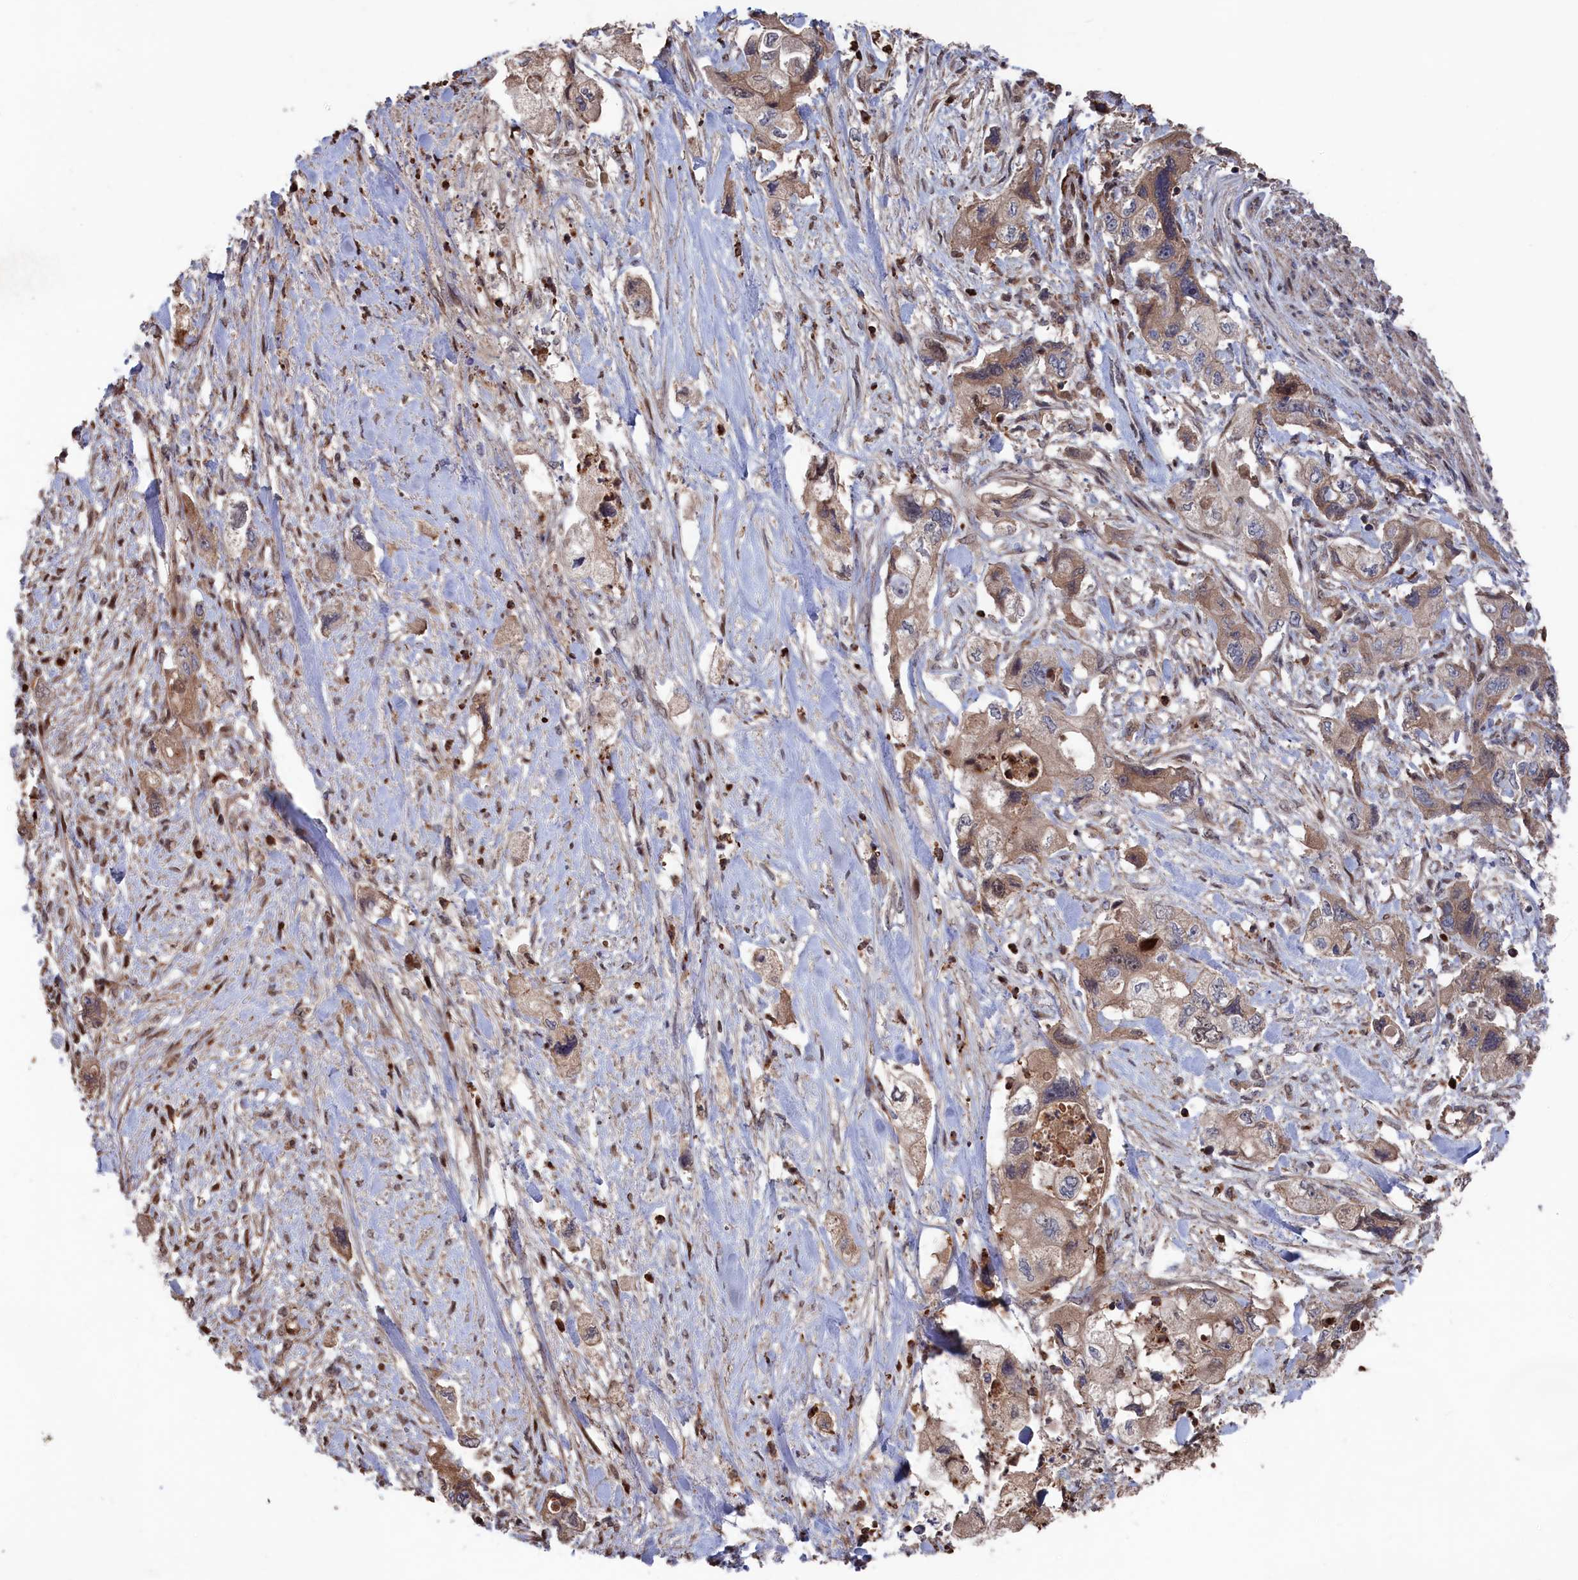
{"staining": {"intensity": "moderate", "quantity": "25%-75%", "location": "cytoplasmic/membranous"}, "tissue": "pancreatic cancer", "cell_type": "Tumor cells", "image_type": "cancer", "snomed": [{"axis": "morphology", "description": "Adenocarcinoma, NOS"}, {"axis": "topography", "description": "Pancreas"}], "caption": "This micrograph shows immunohistochemistry staining of adenocarcinoma (pancreatic), with medium moderate cytoplasmic/membranous staining in approximately 25%-75% of tumor cells.", "gene": "PLA2G15", "patient": {"sex": "female", "age": 73}}